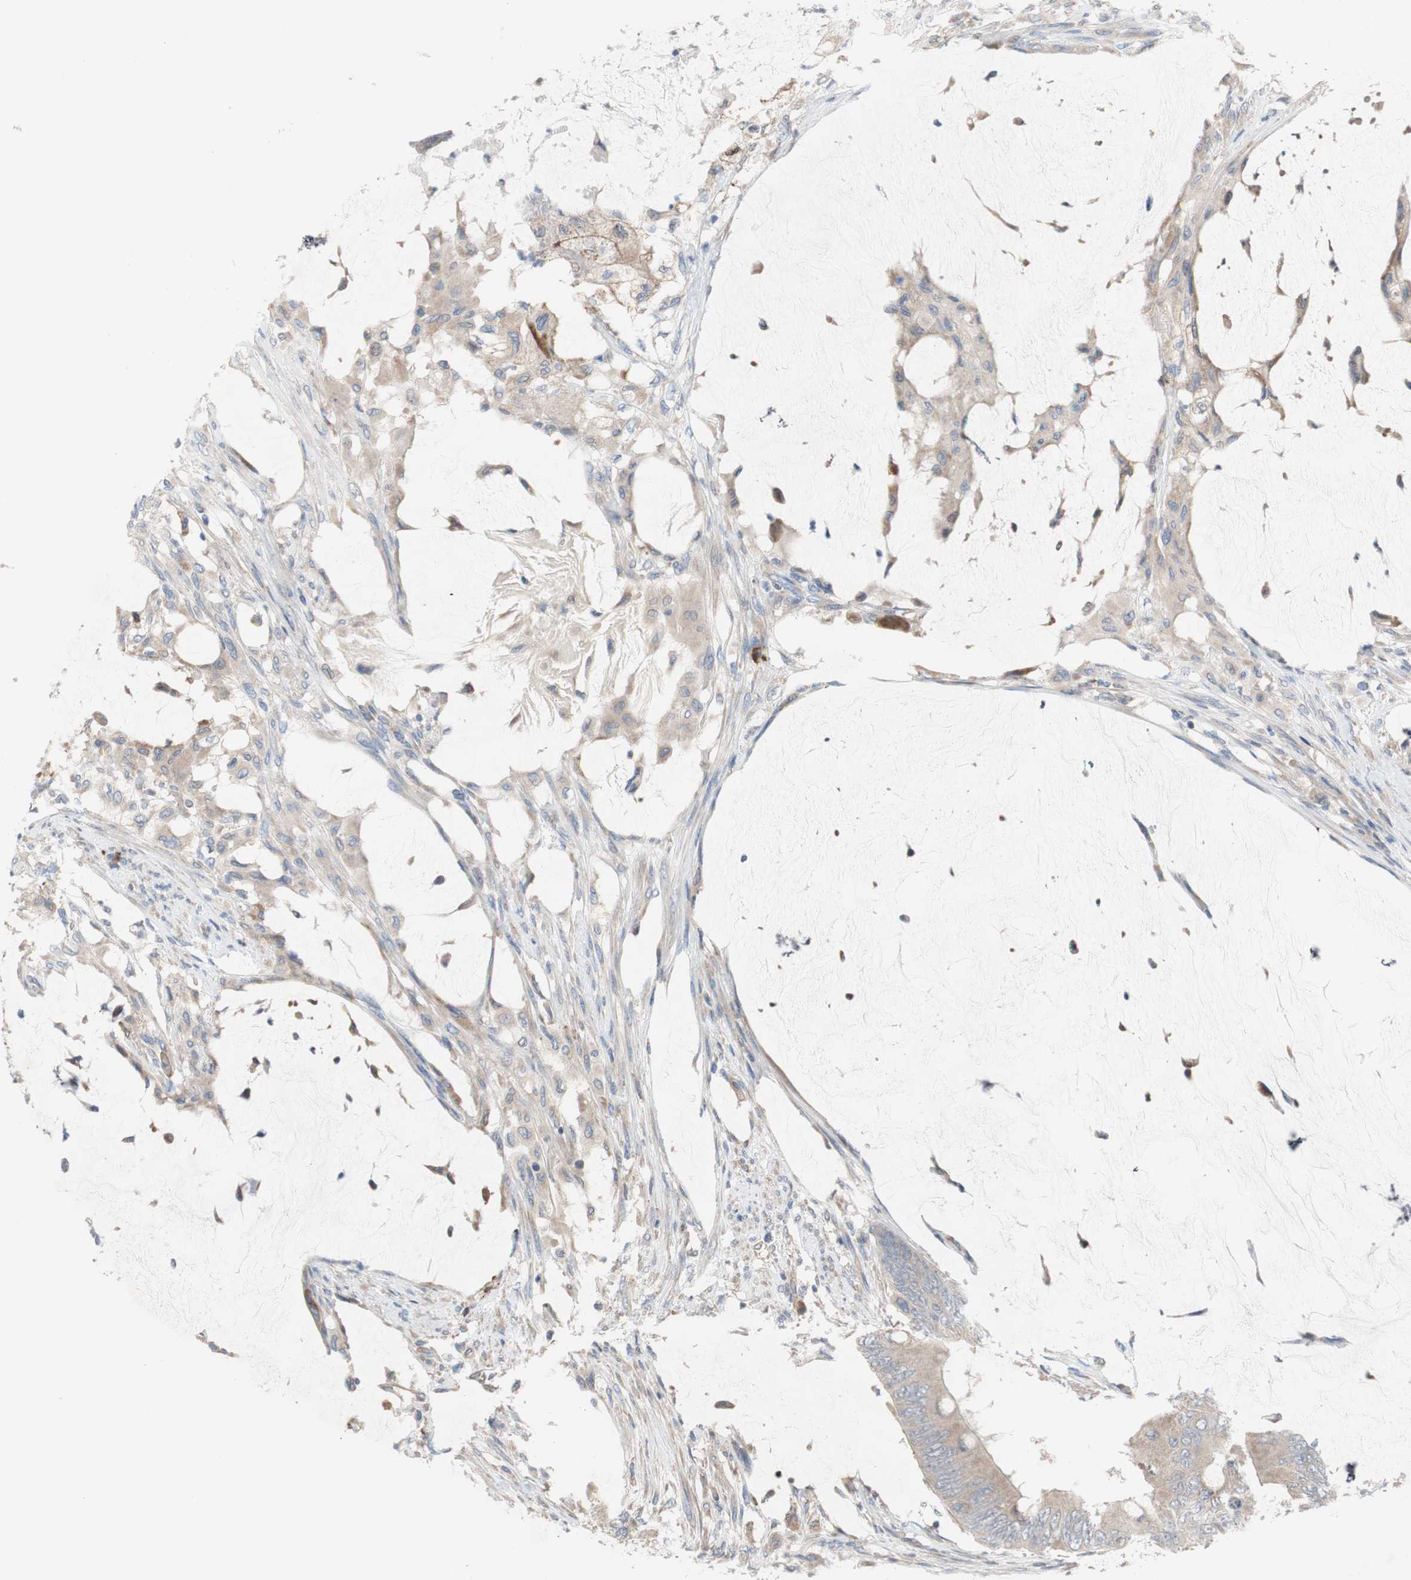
{"staining": {"intensity": "weak", "quantity": ">75%", "location": "cytoplasmic/membranous"}, "tissue": "colorectal cancer", "cell_type": "Tumor cells", "image_type": "cancer", "snomed": [{"axis": "morphology", "description": "Adenocarcinoma, NOS"}, {"axis": "topography", "description": "Rectum"}], "caption": "Immunohistochemistry (IHC) (DAB) staining of human colorectal cancer (adenocarcinoma) shows weak cytoplasmic/membranous protein expression in approximately >75% of tumor cells. The staining was performed using DAB (3,3'-diaminobenzidine), with brown indicating positive protein expression. Nuclei are stained blue with hematoxylin.", "gene": "TTC14", "patient": {"sex": "female", "age": 77}}